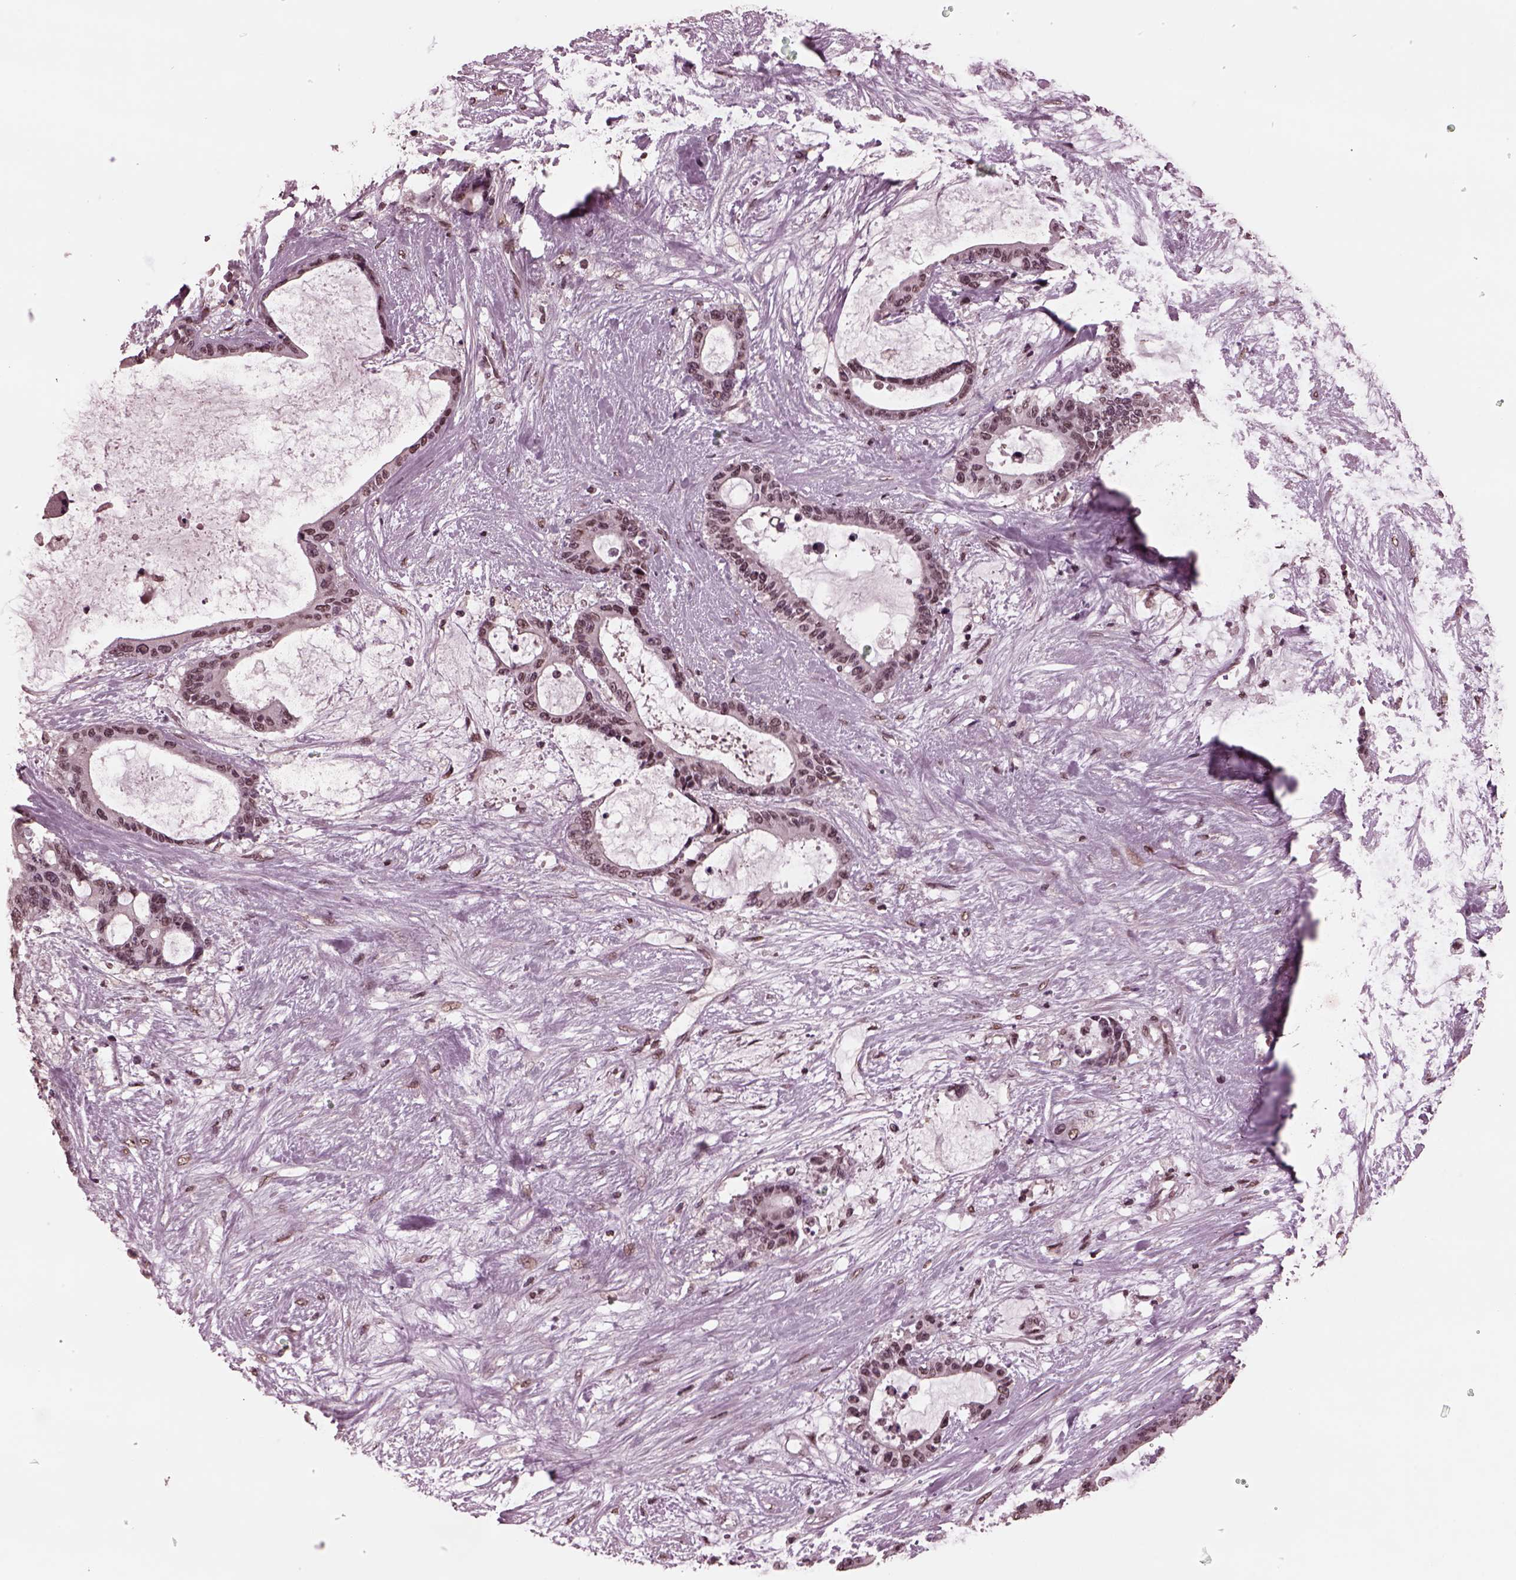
{"staining": {"intensity": "weak", "quantity": "25%-75%", "location": "nuclear"}, "tissue": "liver cancer", "cell_type": "Tumor cells", "image_type": "cancer", "snomed": [{"axis": "morphology", "description": "Normal tissue, NOS"}, {"axis": "morphology", "description": "Cholangiocarcinoma"}, {"axis": "topography", "description": "Liver"}, {"axis": "topography", "description": "Peripheral nerve tissue"}], "caption": "Weak nuclear protein staining is identified in approximately 25%-75% of tumor cells in cholangiocarcinoma (liver).", "gene": "NAP1L5", "patient": {"sex": "female", "age": 73}}